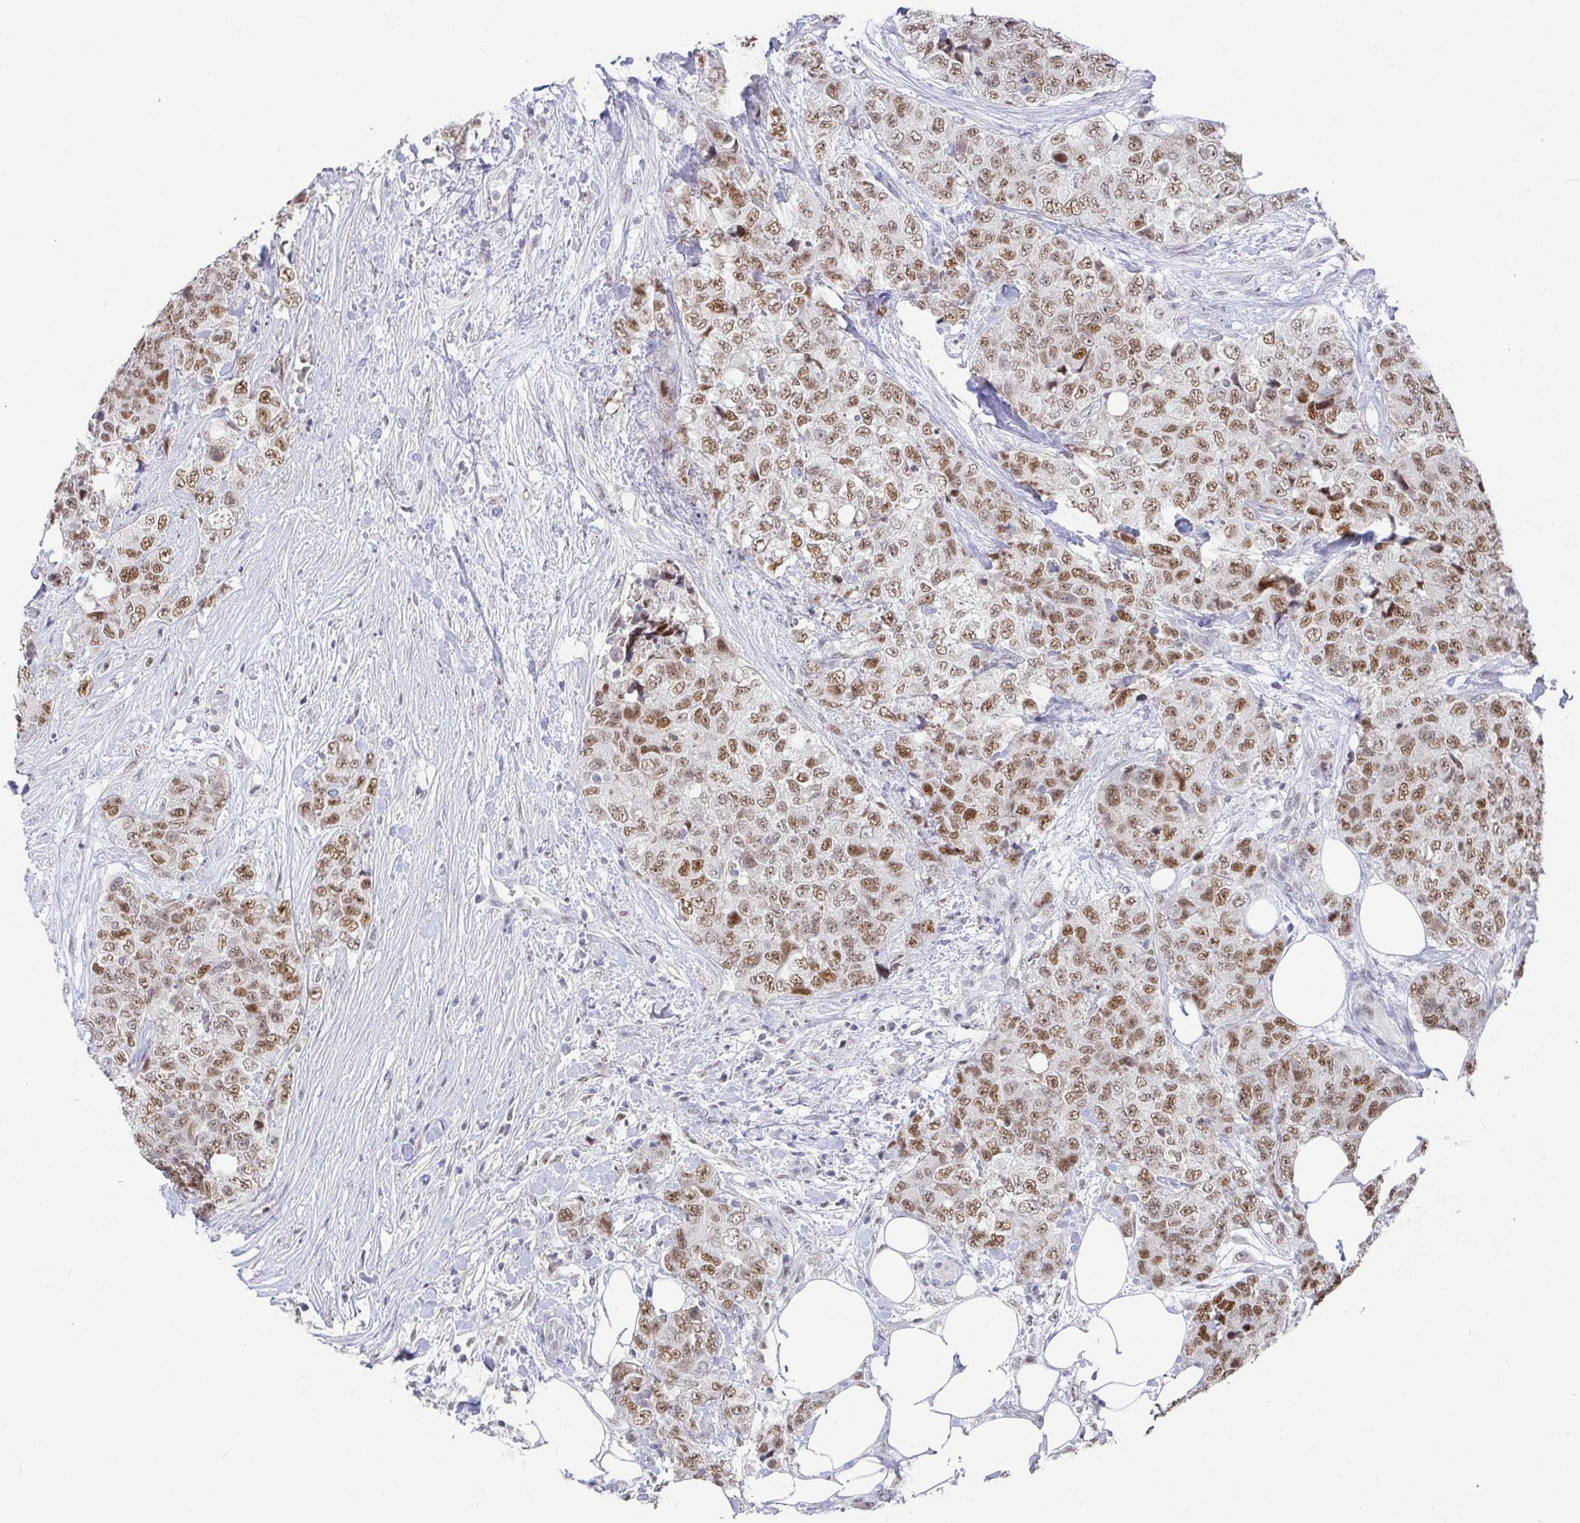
{"staining": {"intensity": "moderate", "quantity": ">75%", "location": "nuclear"}, "tissue": "urothelial cancer", "cell_type": "Tumor cells", "image_type": "cancer", "snomed": [{"axis": "morphology", "description": "Urothelial carcinoma, High grade"}, {"axis": "topography", "description": "Urinary bladder"}], "caption": "IHC histopathology image of neoplastic tissue: urothelial cancer stained using immunohistochemistry shows medium levels of moderate protein expression localized specifically in the nuclear of tumor cells, appearing as a nuclear brown color.", "gene": "RCOR1", "patient": {"sex": "female", "age": 78}}